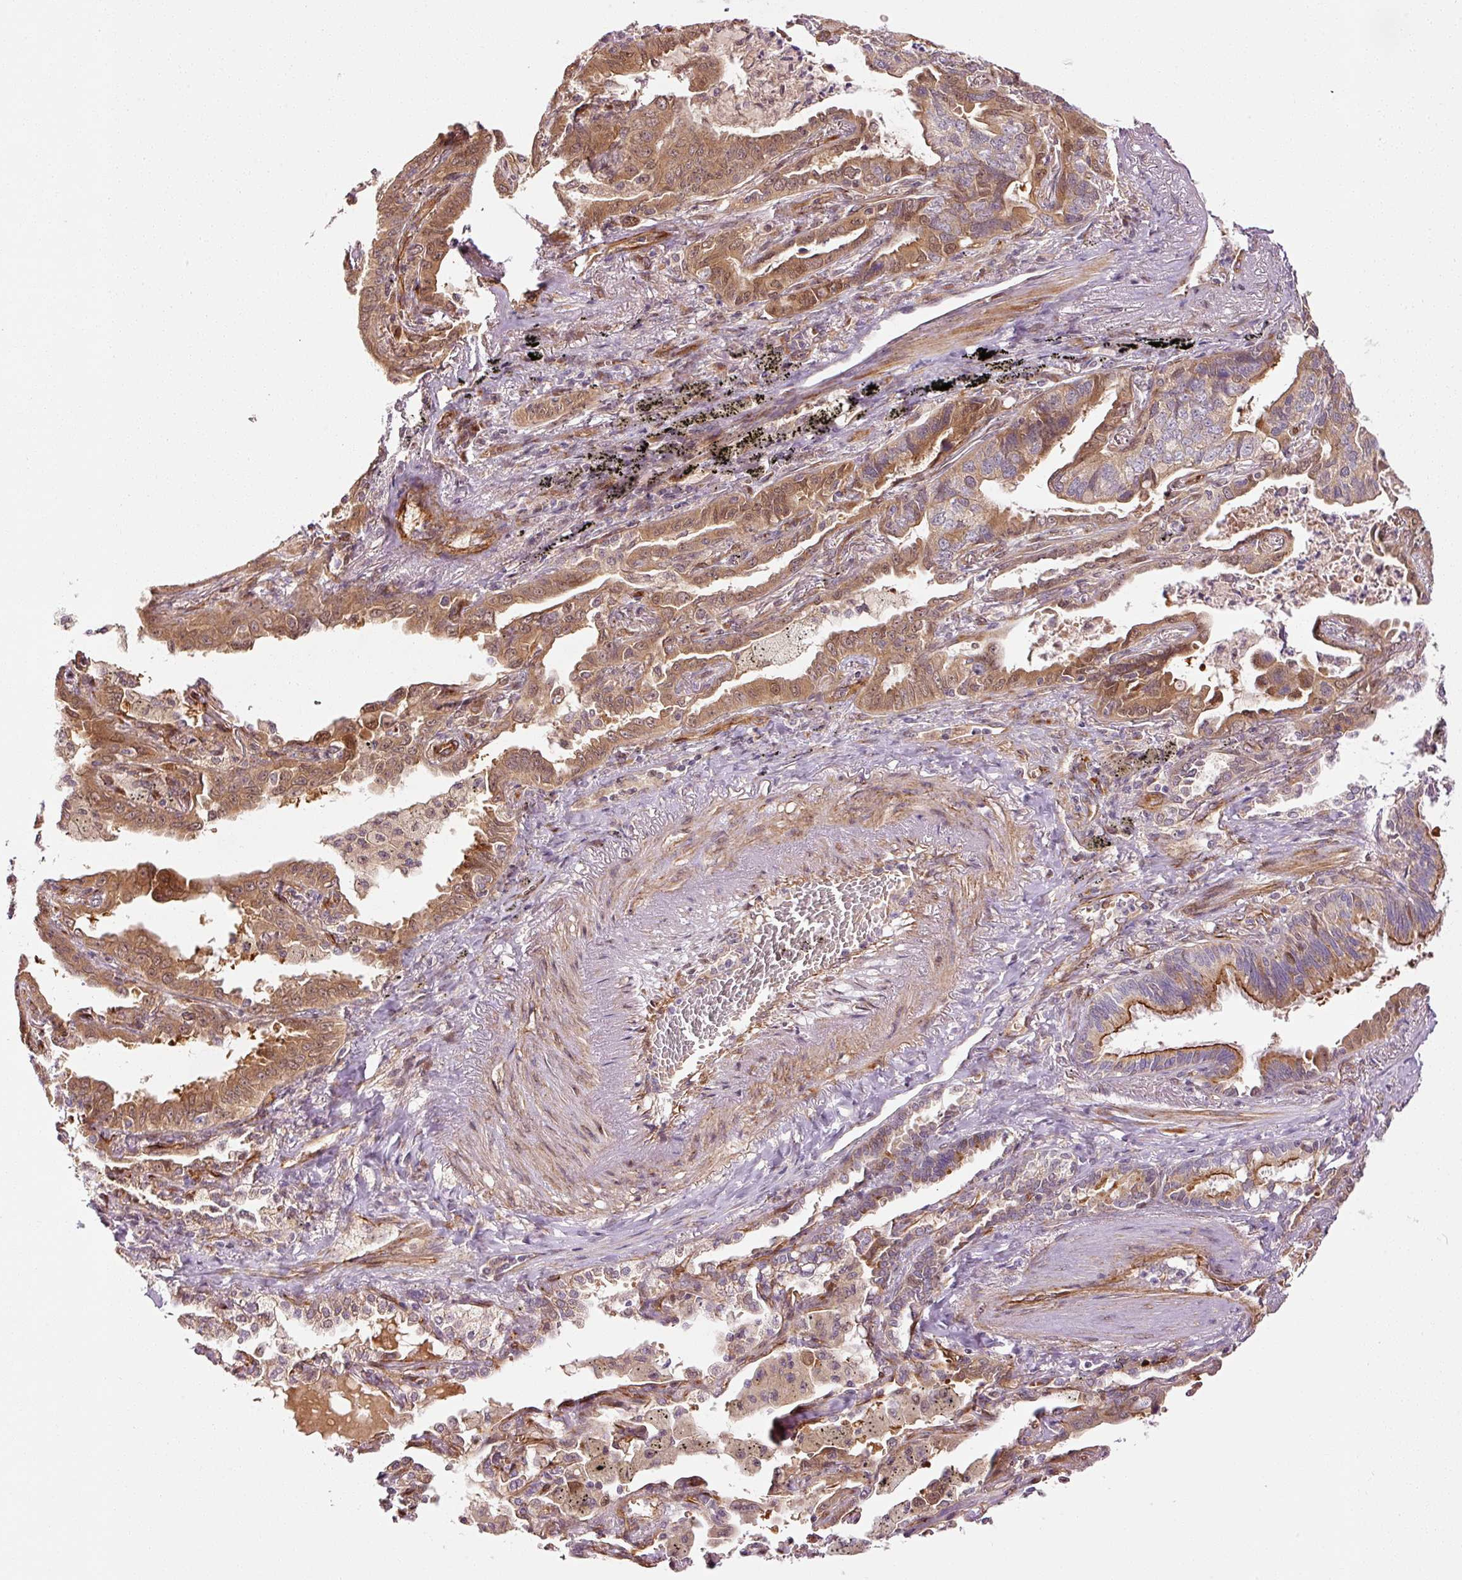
{"staining": {"intensity": "moderate", "quantity": "25%-75%", "location": "cytoplasmic/membranous,nuclear"}, "tissue": "lung cancer", "cell_type": "Tumor cells", "image_type": "cancer", "snomed": [{"axis": "morphology", "description": "Adenocarcinoma, NOS"}, {"axis": "topography", "description": "Lung"}], "caption": "Immunohistochemical staining of lung cancer (adenocarcinoma) exhibits medium levels of moderate cytoplasmic/membranous and nuclear staining in approximately 25%-75% of tumor cells.", "gene": "PPP1R14B", "patient": {"sex": "male", "age": 67}}